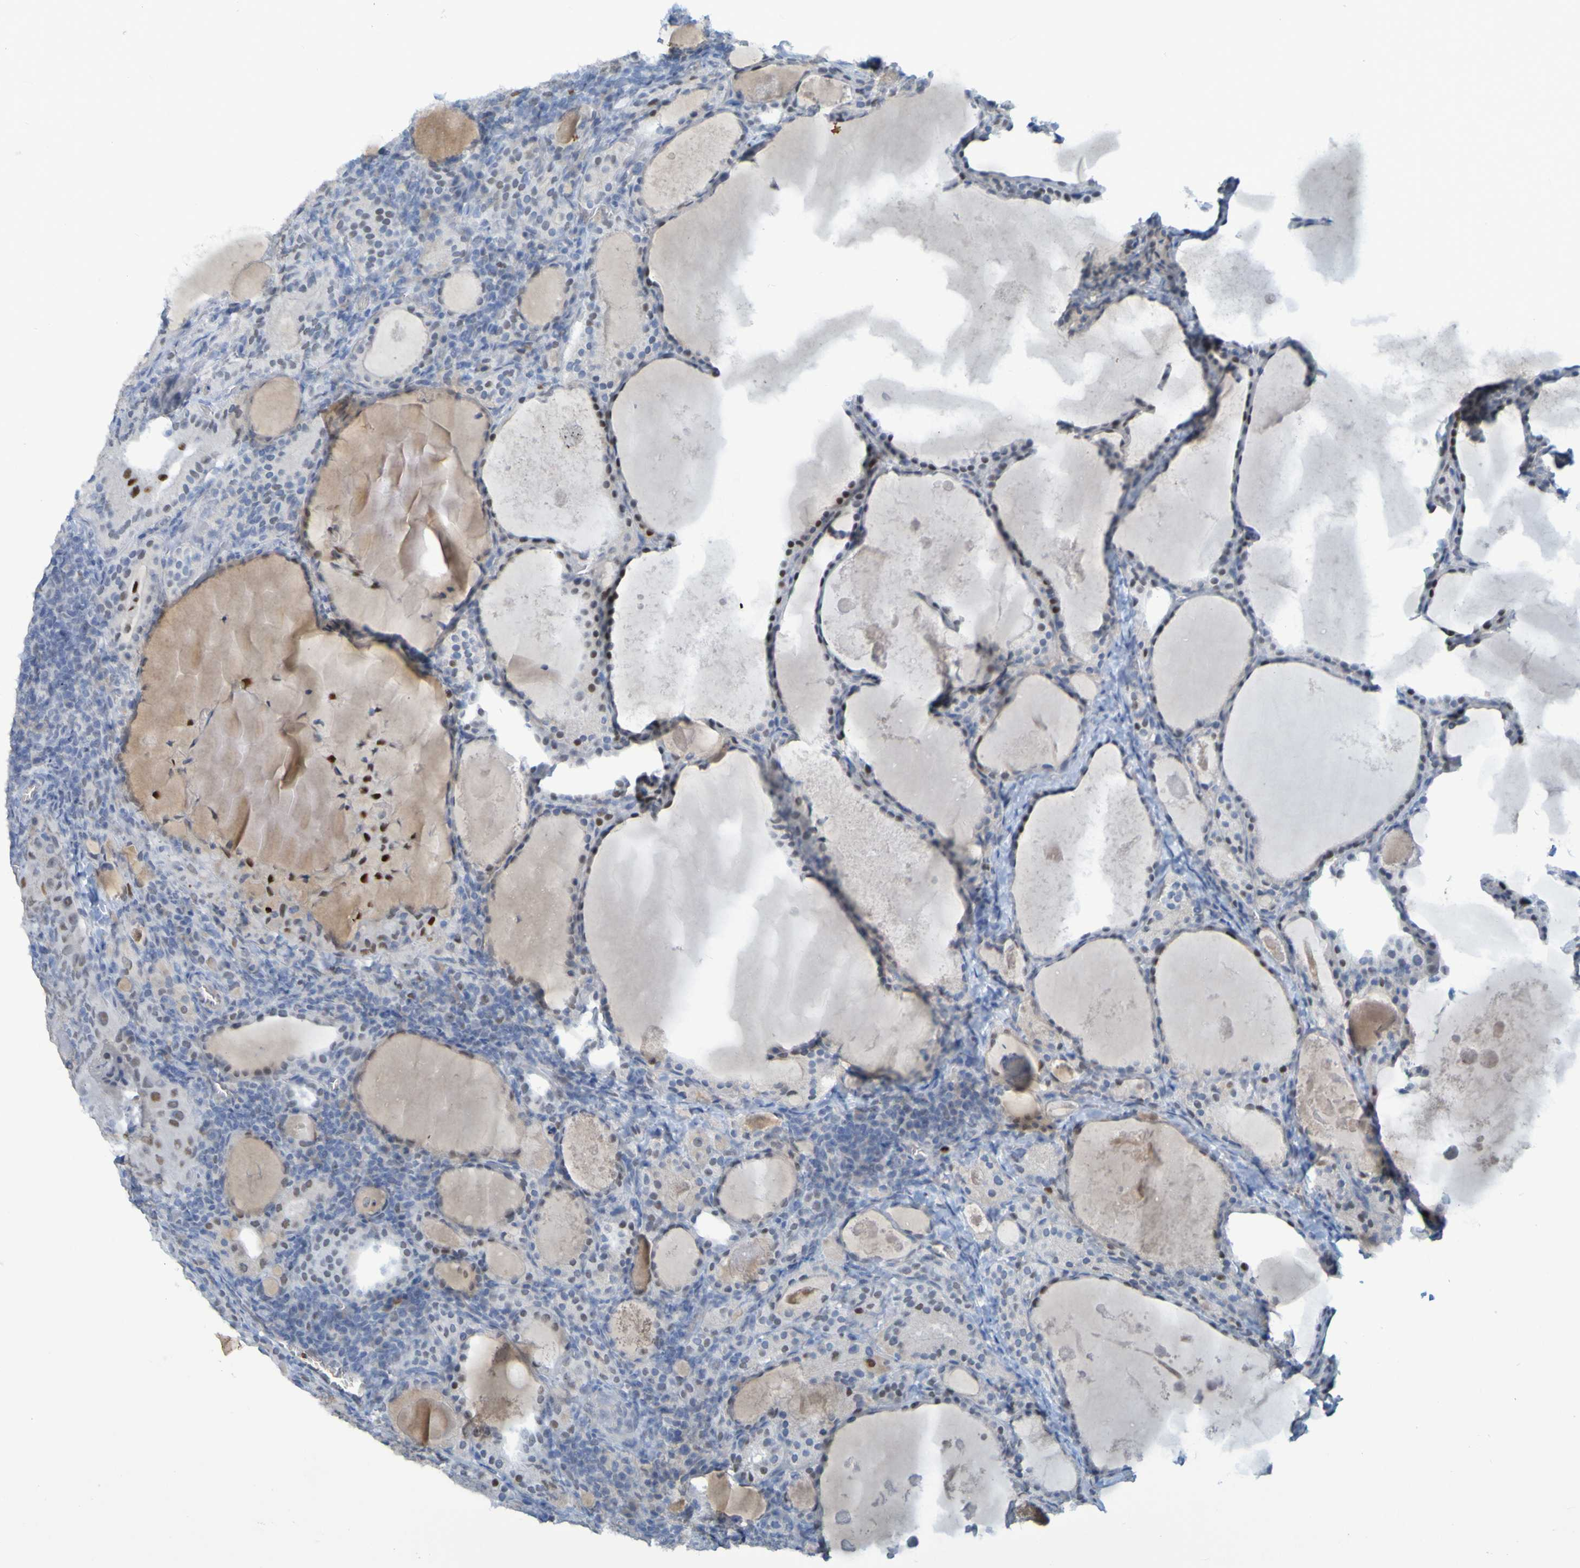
{"staining": {"intensity": "negative", "quantity": "none", "location": "none"}, "tissue": "thyroid cancer", "cell_type": "Tumor cells", "image_type": "cancer", "snomed": [{"axis": "morphology", "description": "Papillary adenocarcinoma, NOS"}, {"axis": "topography", "description": "Thyroid gland"}], "caption": "Immunohistochemistry photomicrograph of neoplastic tissue: papillary adenocarcinoma (thyroid) stained with DAB reveals no significant protein positivity in tumor cells.", "gene": "USP36", "patient": {"sex": "female", "age": 42}}